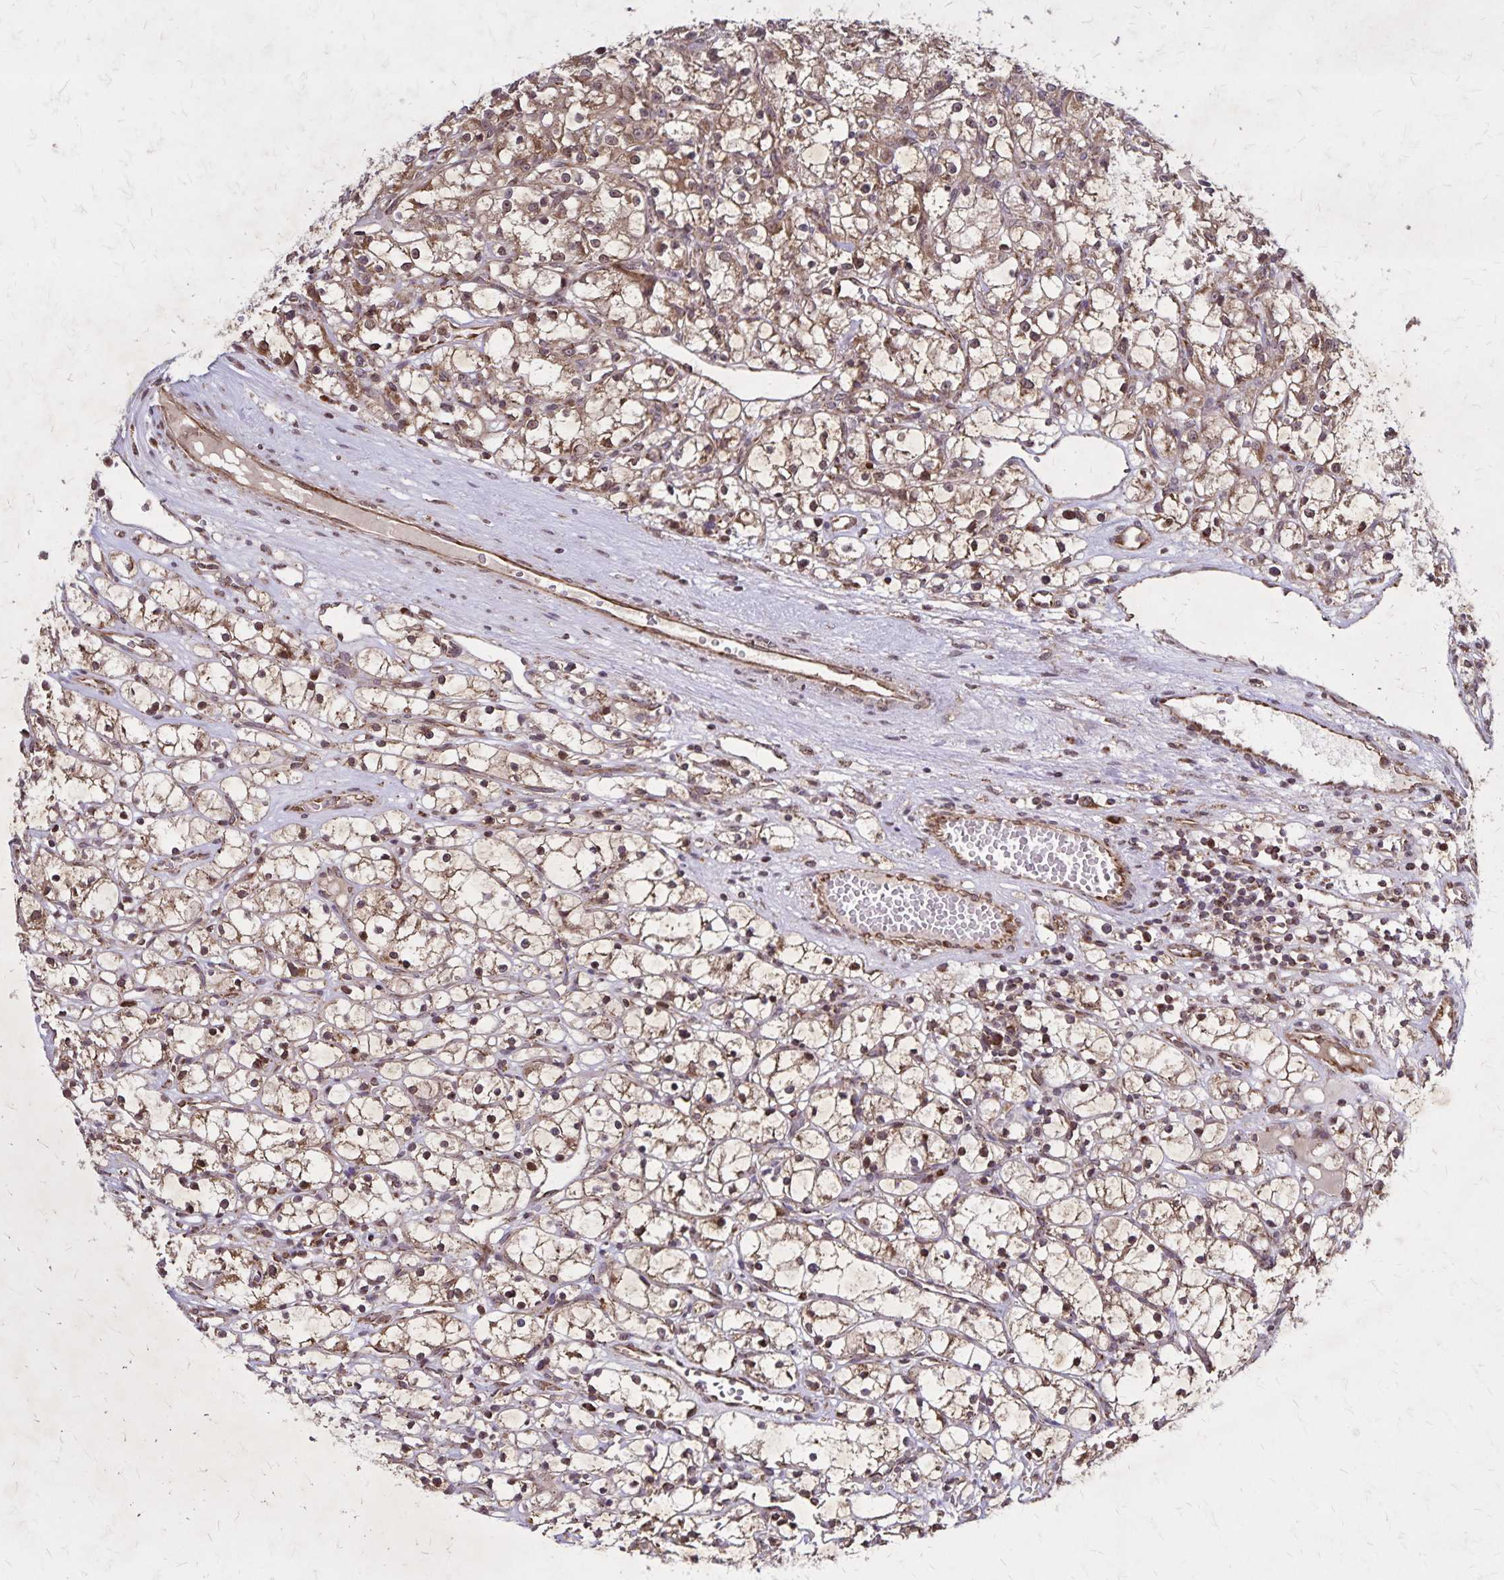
{"staining": {"intensity": "moderate", "quantity": "25%-75%", "location": "cytoplasmic/membranous,nuclear"}, "tissue": "renal cancer", "cell_type": "Tumor cells", "image_type": "cancer", "snomed": [{"axis": "morphology", "description": "Adenocarcinoma, NOS"}, {"axis": "topography", "description": "Kidney"}], "caption": "Renal cancer stained for a protein (brown) reveals moderate cytoplasmic/membranous and nuclear positive positivity in approximately 25%-75% of tumor cells.", "gene": "NFS1", "patient": {"sex": "female", "age": 59}}